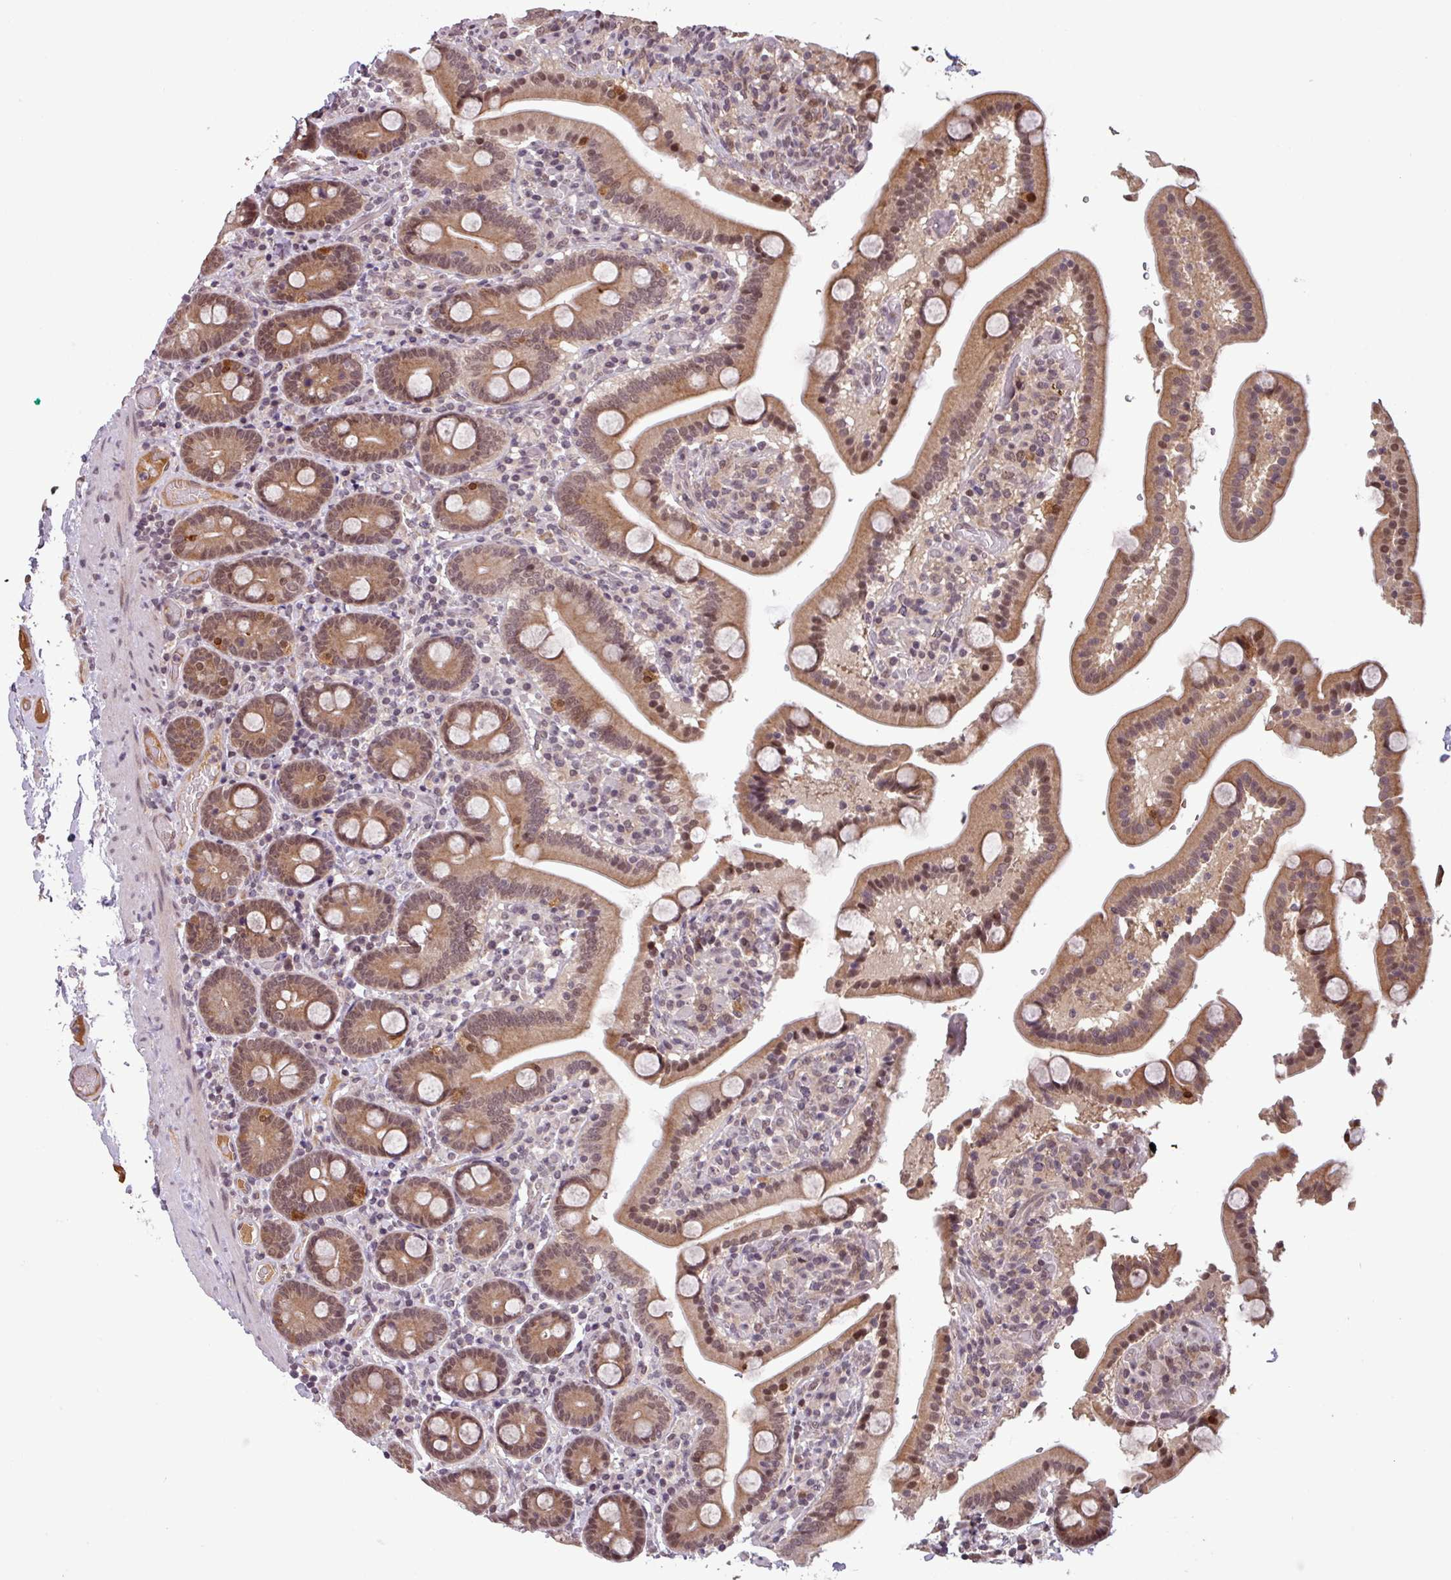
{"staining": {"intensity": "moderate", "quantity": ">75%", "location": "cytoplasmic/membranous,nuclear"}, "tissue": "duodenum", "cell_type": "Glandular cells", "image_type": "normal", "snomed": [{"axis": "morphology", "description": "Normal tissue, NOS"}, {"axis": "topography", "description": "Duodenum"}], "caption": "This histopathology image reveals benign duodenum stained with immunohistochemistry to label a protein in brown. The cytoplasmic/membranous,nuclear of glandular cells show moderate positivity for the protein. Nuclei are counter-stained blue.", "gene": "NOB1", "patient": {"sex": "male", "age": 55}}